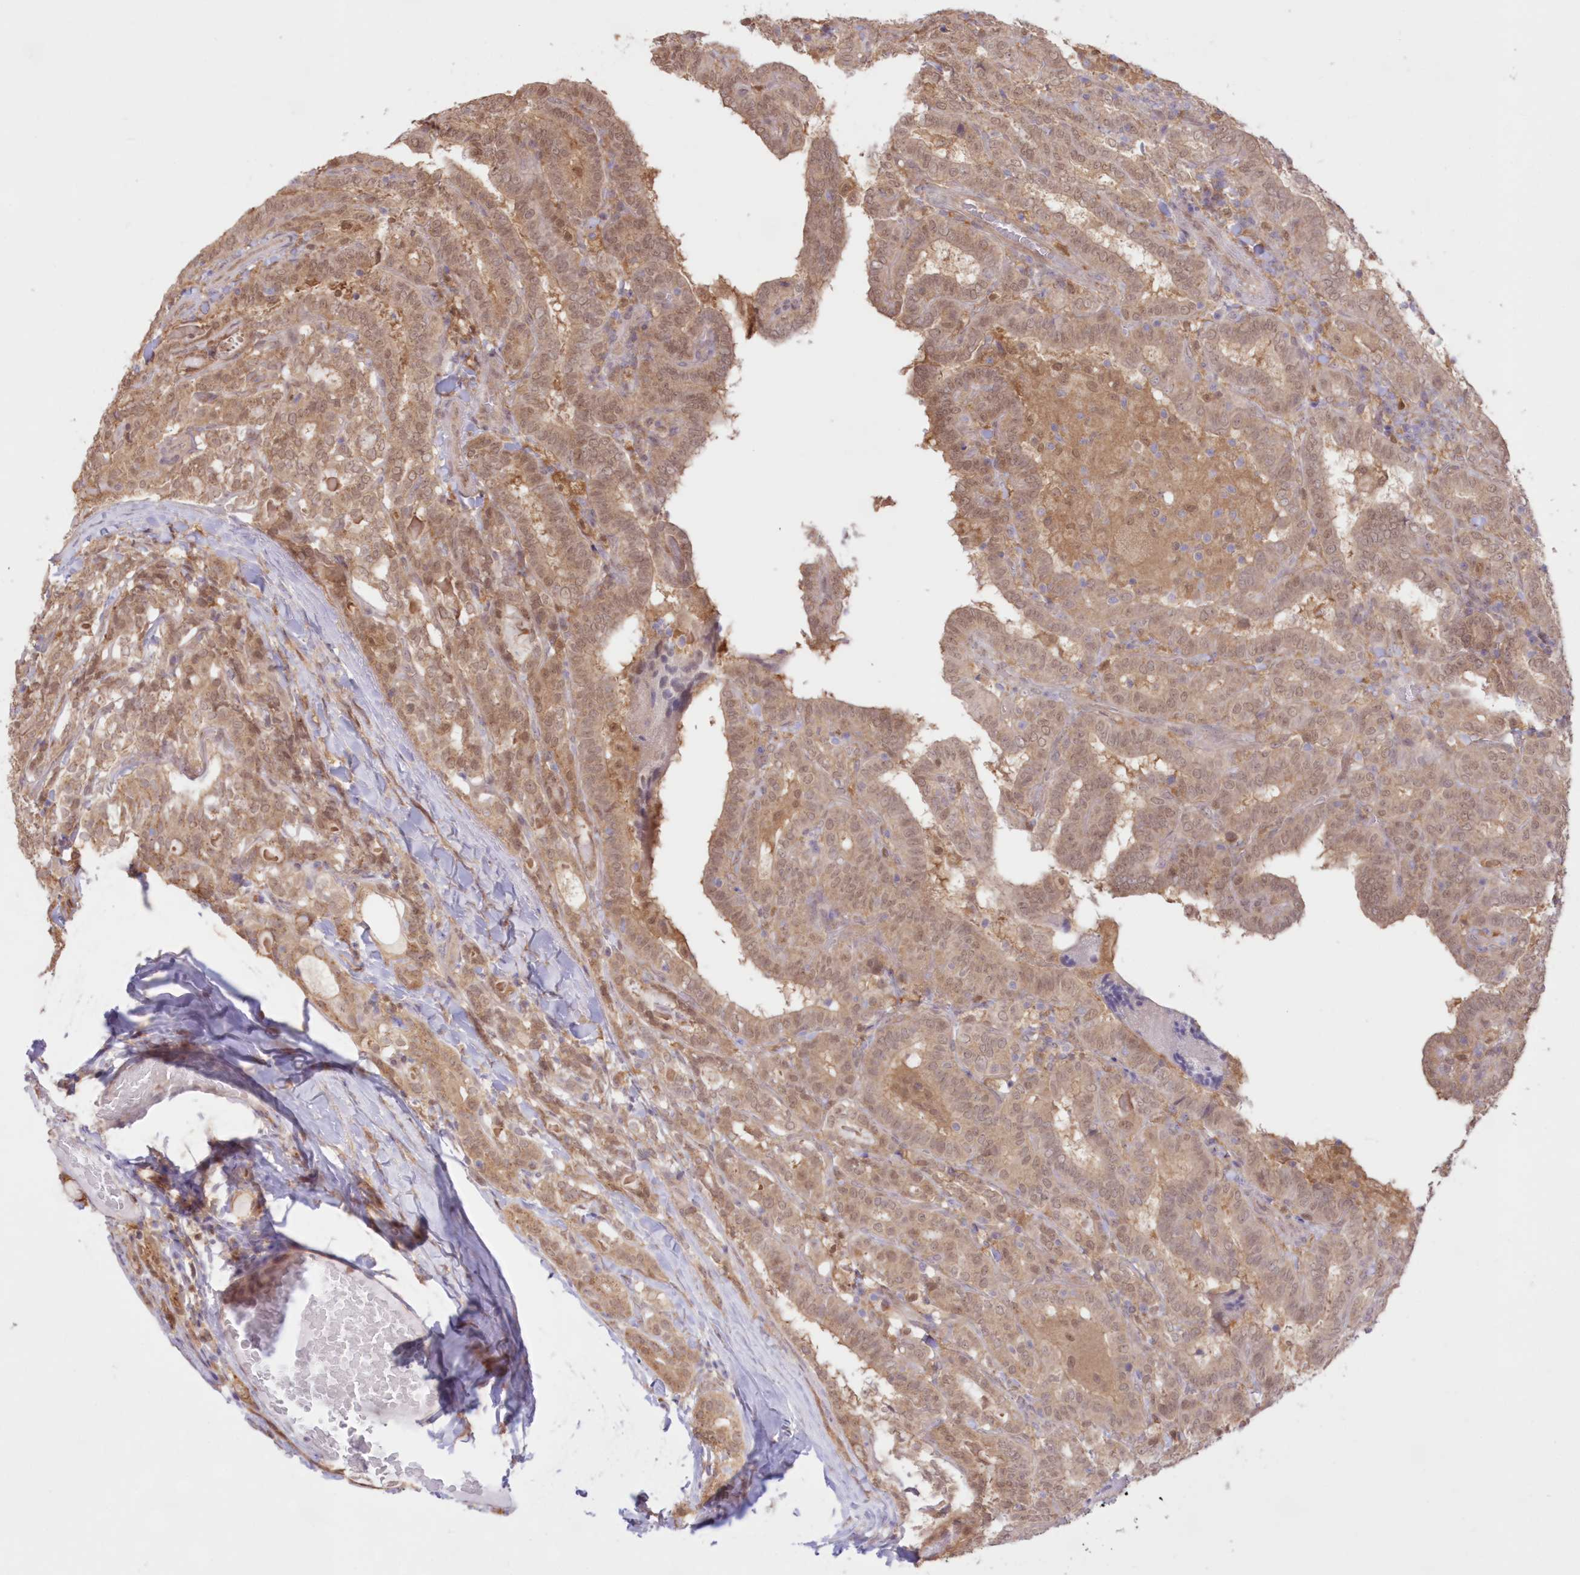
{"staining": {"intensity": "moderate", "quantity": ">75%", "location": "cytoplasmic/membranous,nuclear"}, "tissue": "thyroid cancer", "cell_type": "Tumor cells", "image_type": "cancer", "snomed": [{"axis": "morphology", "description": "Papillary adenocarcinoma, NOS"}, {"axis": "topography", "description": "Thyroid gland"}], "caption": "This image reveals immunohistochemistry (IHC) staining of human thyroid cancer, with medium moderate cytoplasmic/membranous and nuclear positivity in approximately >75% of tumor cells.", "gene": "RNPEP", "patient": {"sex": "female", "age": 72}}